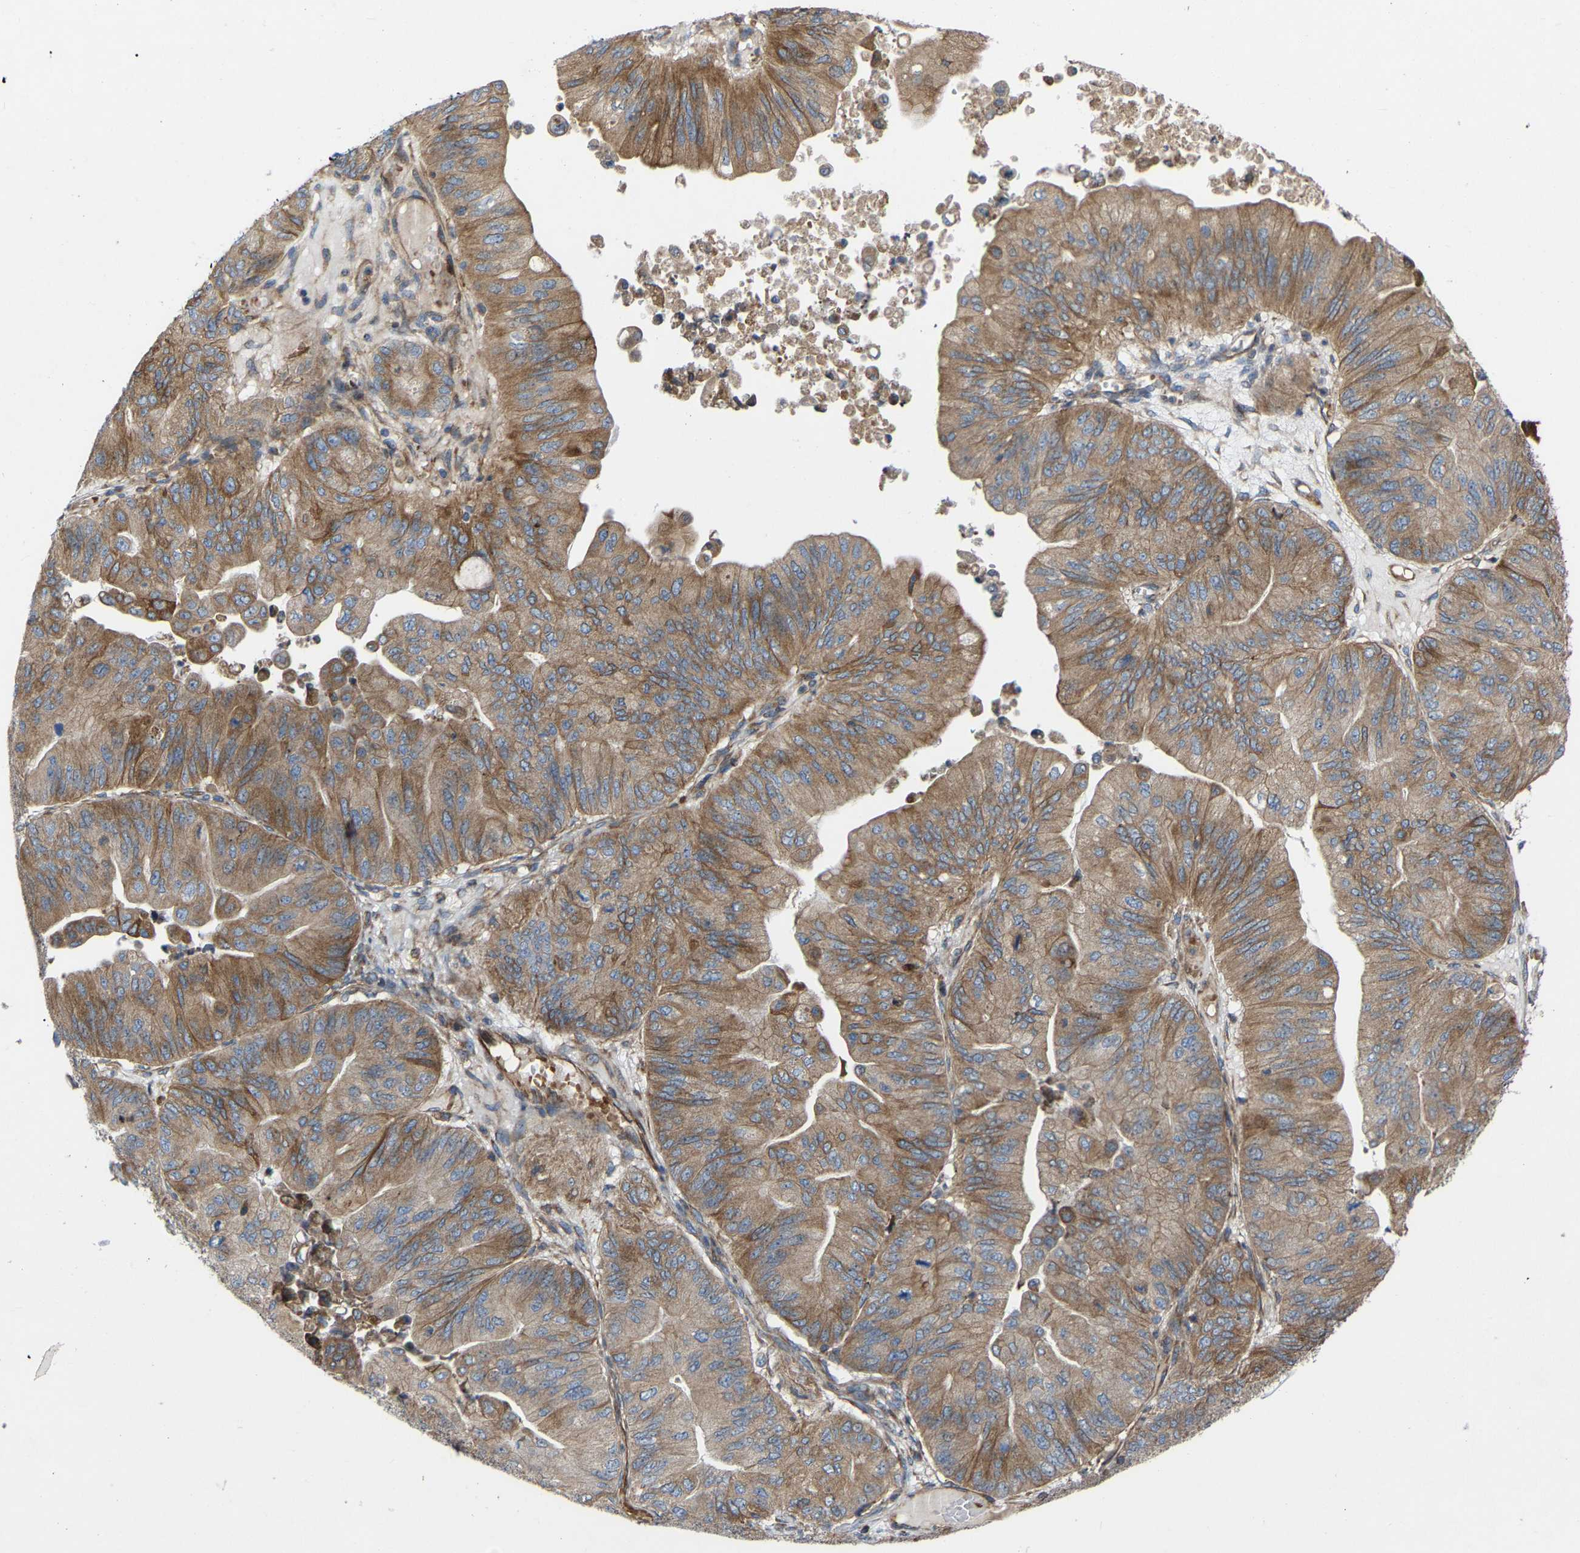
{"staining": {"intensity": "moderate", "quantity": ">75%", "location": "cytoplasmic/membranous"}, "tissue": "ovarian cancer", "cell_type": "Tumor cells", "image_type": "cancer", "snomed": [{"axis": "morphology", "description": "Cystadenocarcinoma, mucinous, NOS"}, {"axis": "topography", "description": "Ovary"}], "caption": "Immunohistochemical staining of ovarian cancer demonstrates moderate cytoplasmic/membranous protein expression in approximately >75% of tumor cells. Immunohistochemistry stains the protein in brown and the nuclei are stained blue.", "gene": "TOR1B", "patient": {"sex": "female", "age": 61}}